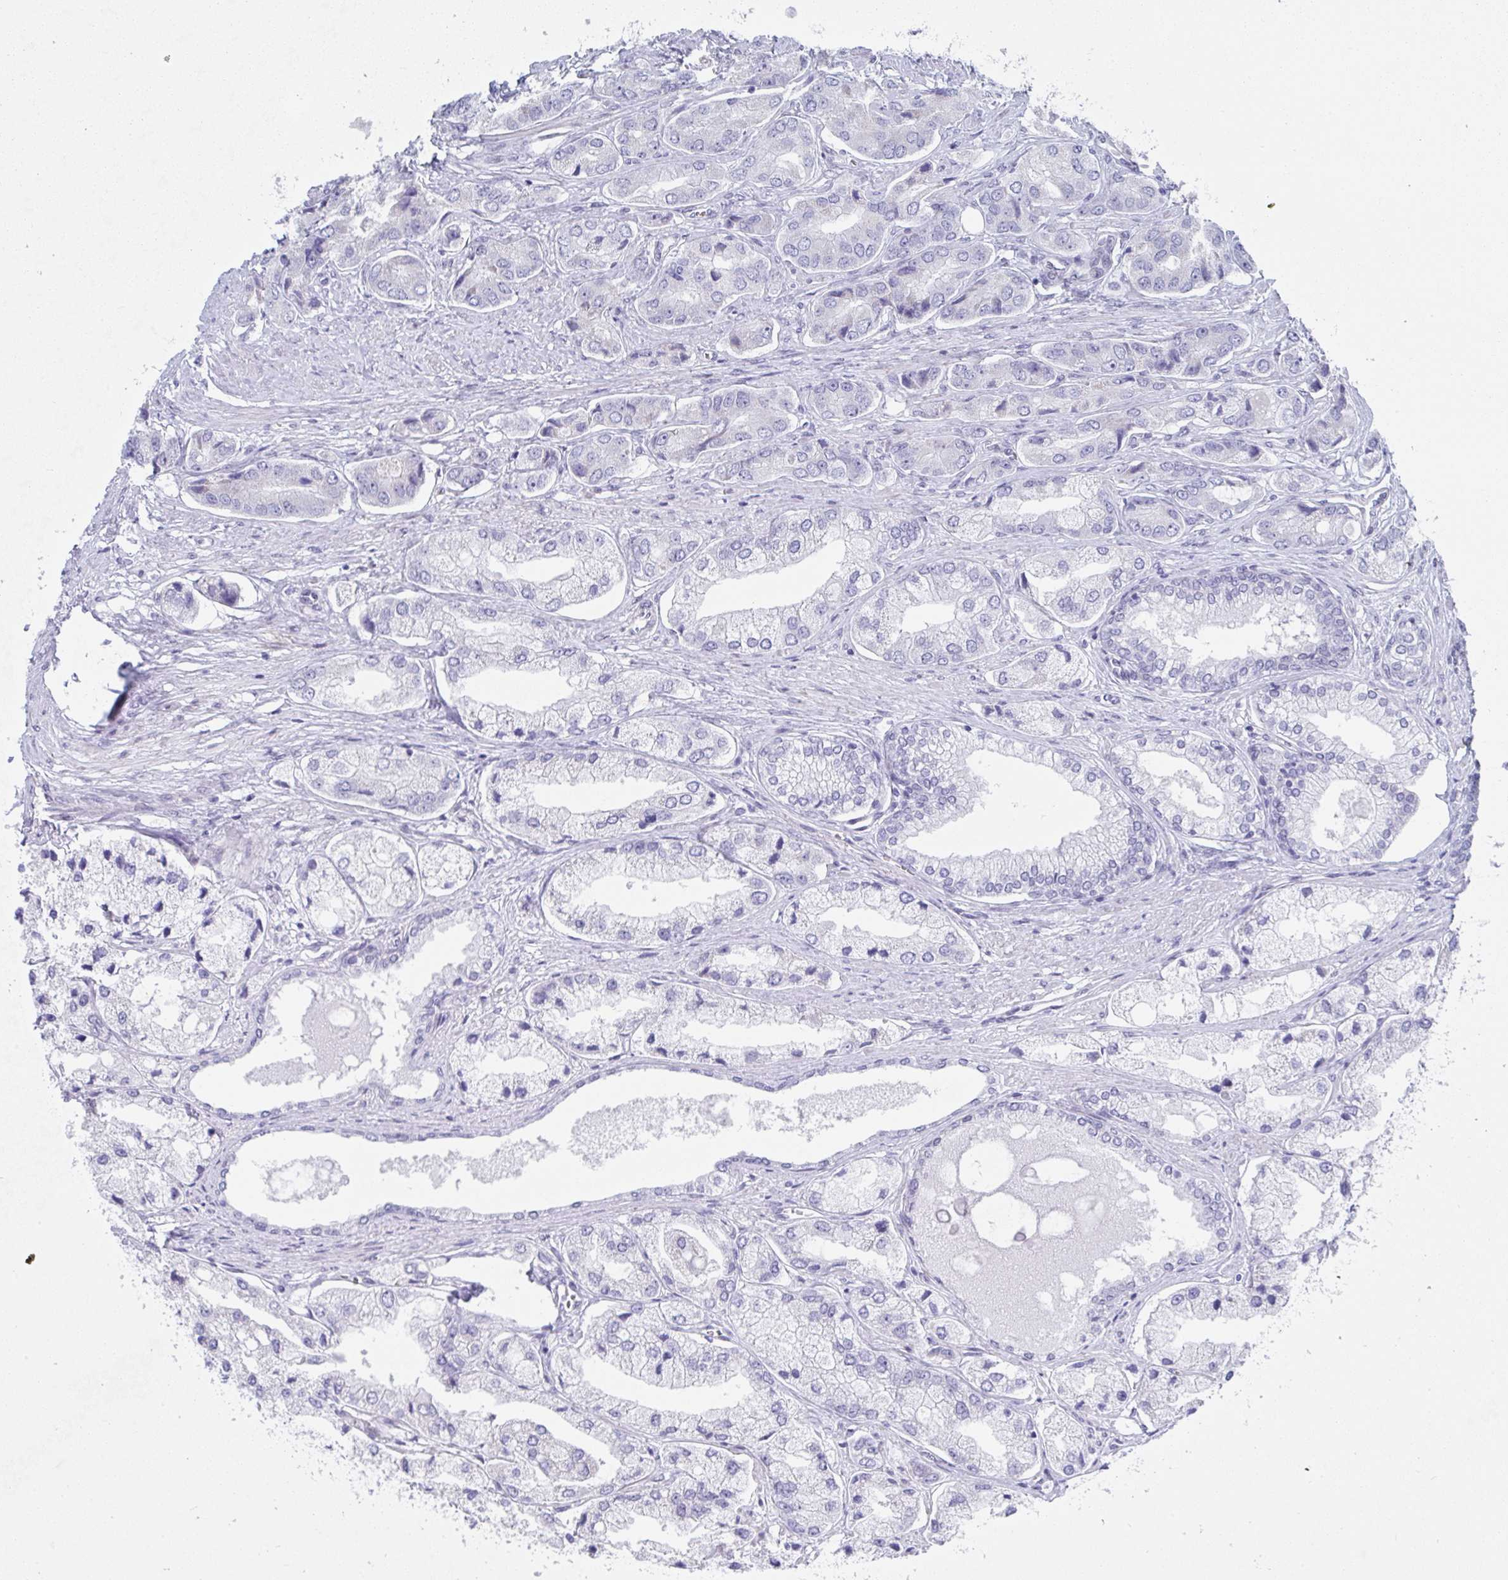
{"staining": {"intensity": "negative", "quantity": "none", "location": "none"}, "tissue": "prostate cancer", "cell_type": "Tumor cells", "image_type": "cancer", "snomed": [{"axis": "morphology", "description": "Adenocarcinoma, Low grade"}, {"axis": "topography", "description": "Prostate"}], "caption": "This is an IHC image of prostate adenocarcinoma (low-grade). There is no expression in tumor cells.", "gene": "MFSD4A", "patient": {"sex": "male", "age": 69}}